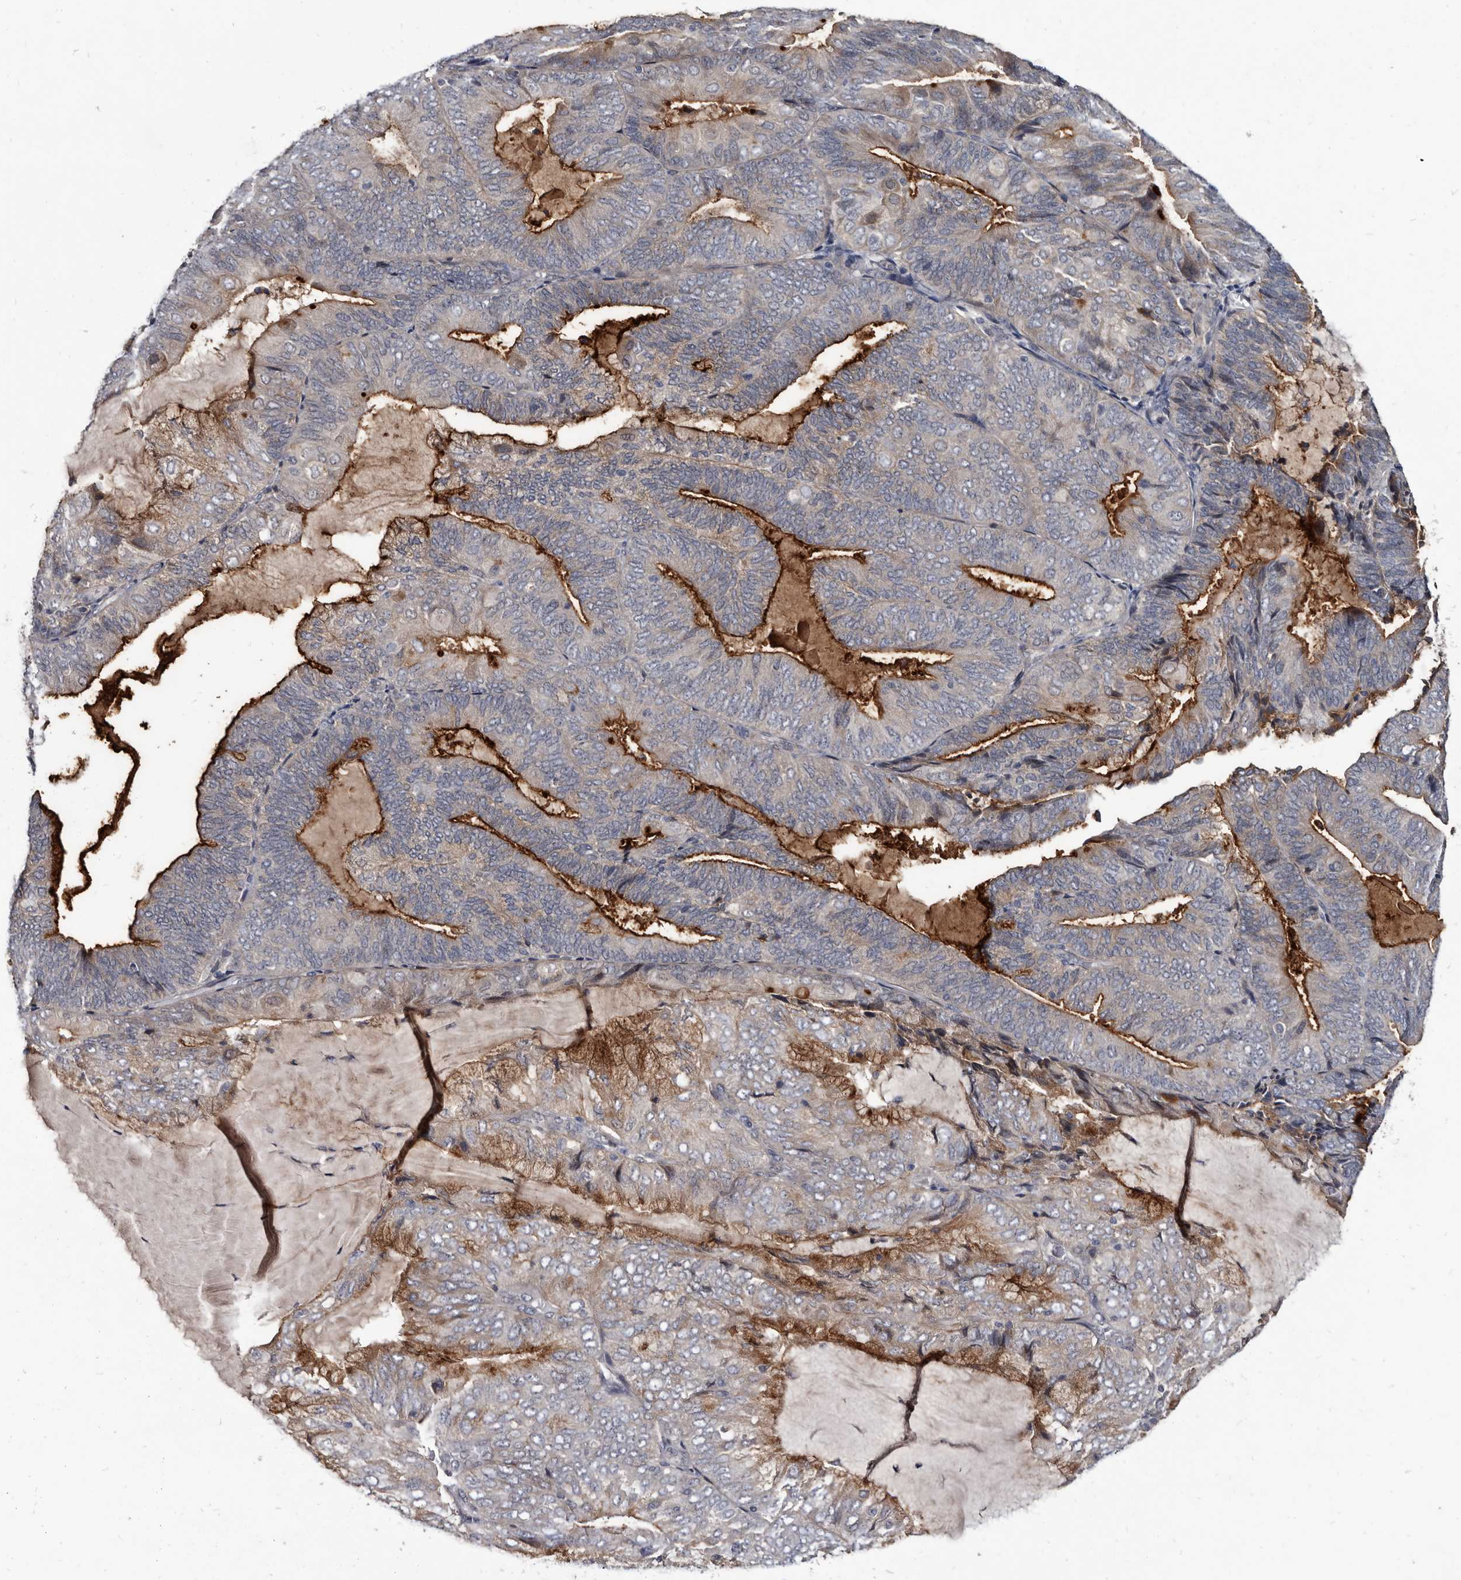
{"staining": {"intensity": "strong", "quantity": "<25%", "location": "cytoplasmic/membranous"}, "tissue": "endometrial cancer", "cell_type": "Tumor cells", "image_type": "cancer", "snomed": [{"axis": "morphology", "description": "Adenocarcinoma, NOS"}, {"axis": "topography", "description": "Endometrium"}], "caption": "A micrograph of human endometrial cancer stained for a protein displays strong cytoplasmic/membranous brown staining in tumor cells.", "gene": "PROM1", "patient": {"sex": "female", "age": 81}}